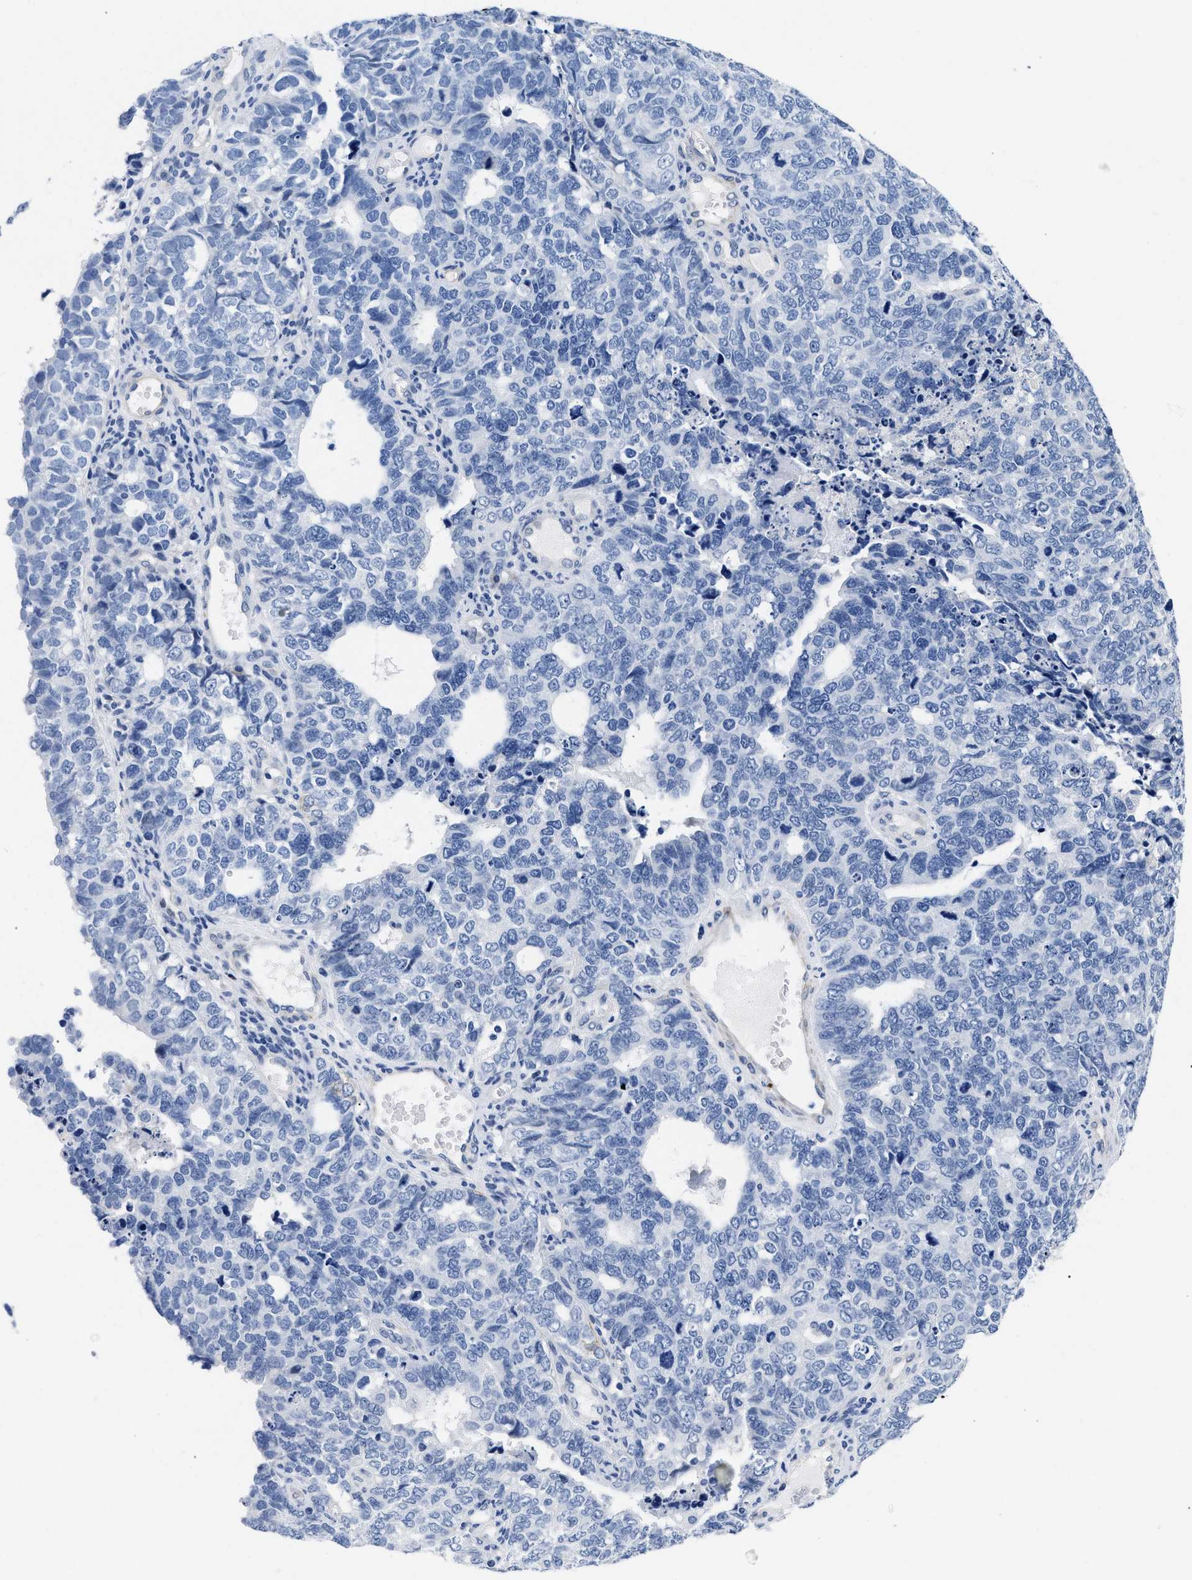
{"staining": {"intensity": "negative", "quantity": "none", "location": "none"}, "tissue": "cervical cancer", "cell_type": "Tumor cells", "image_type": "cancer", "snomed": [{"axis": "morphology", "description": "Squamous cell carcinoma, NOS"}, {"axis": "topography", "description": "Cervix"}], "caption": "Human cervical squamous cell carcinoma stained for a protein using immunohistochemistry (IHC) displays no expression in tumor cells.", "gene": "TRIM29", "patient": {"sex": "female", "age": 63}}